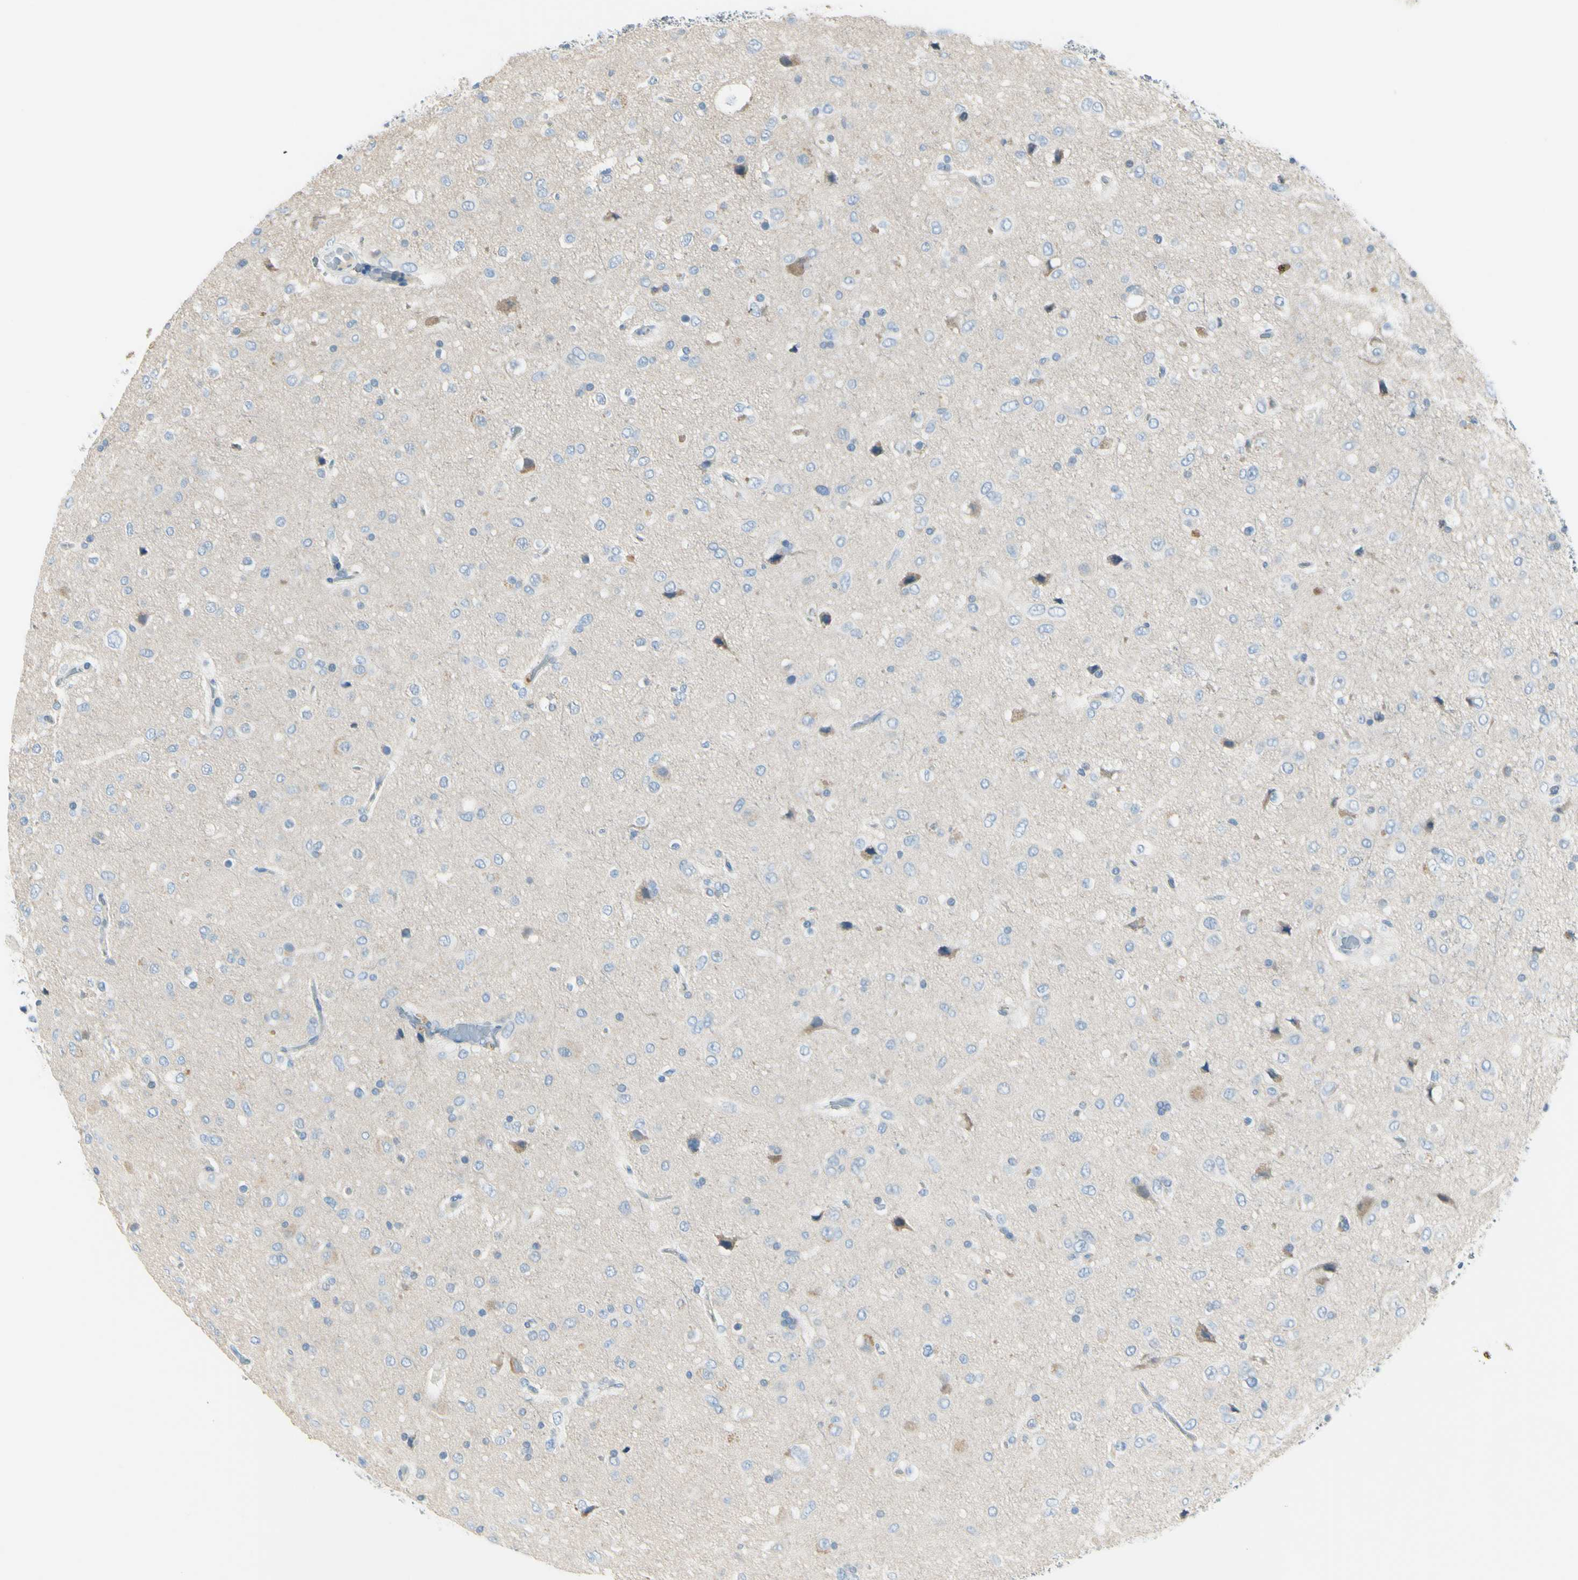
{"staining": {"intensity": "negative", "quantity": "none", "location": "none"}, "tissue": "glioma", "cell_type": "Tumor cells", "image_type": "cancer", "snomed": [{"axis": "morphology", "description": "Glioma, malignant, Low grade"}, {"axis": "topography", "description": "Brain"}], "caption": "Human malignant glioma (low-grade) stained for a protein using immunohistochemistry (IHC) reveals no expression in tumor cells.", "gene": "DLG4", "patient": {"sex": "male", "age": 77}}